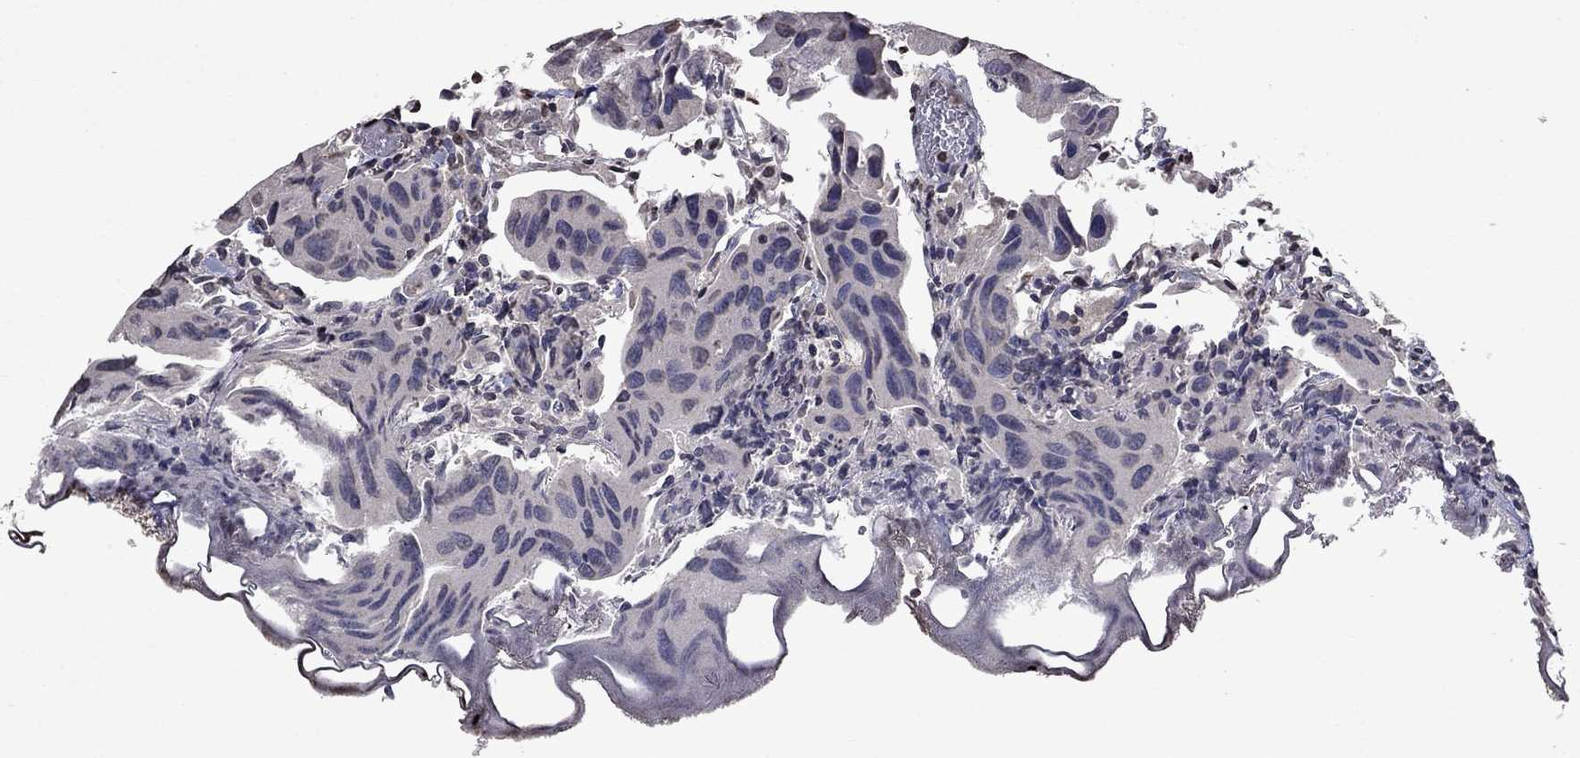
{"staining": {"intensity": "negative", "quantity": "none", "location": "none"}, "tissue": "urothelial cancer", "cell_type": "Tumor cells", "image_type": "cancer", "snomed": [{"axis": "morphology", "description": "Urothelial carcinoma, High grade"}, {"axis": "topography", "description": "Urinary bladder"}], "caption": "Photomicrograph shows no protein staining in tumor cells of urothelial cancer tissue.", "gene": "TTC38", "patient": {"sex": "male", "age": 79}}